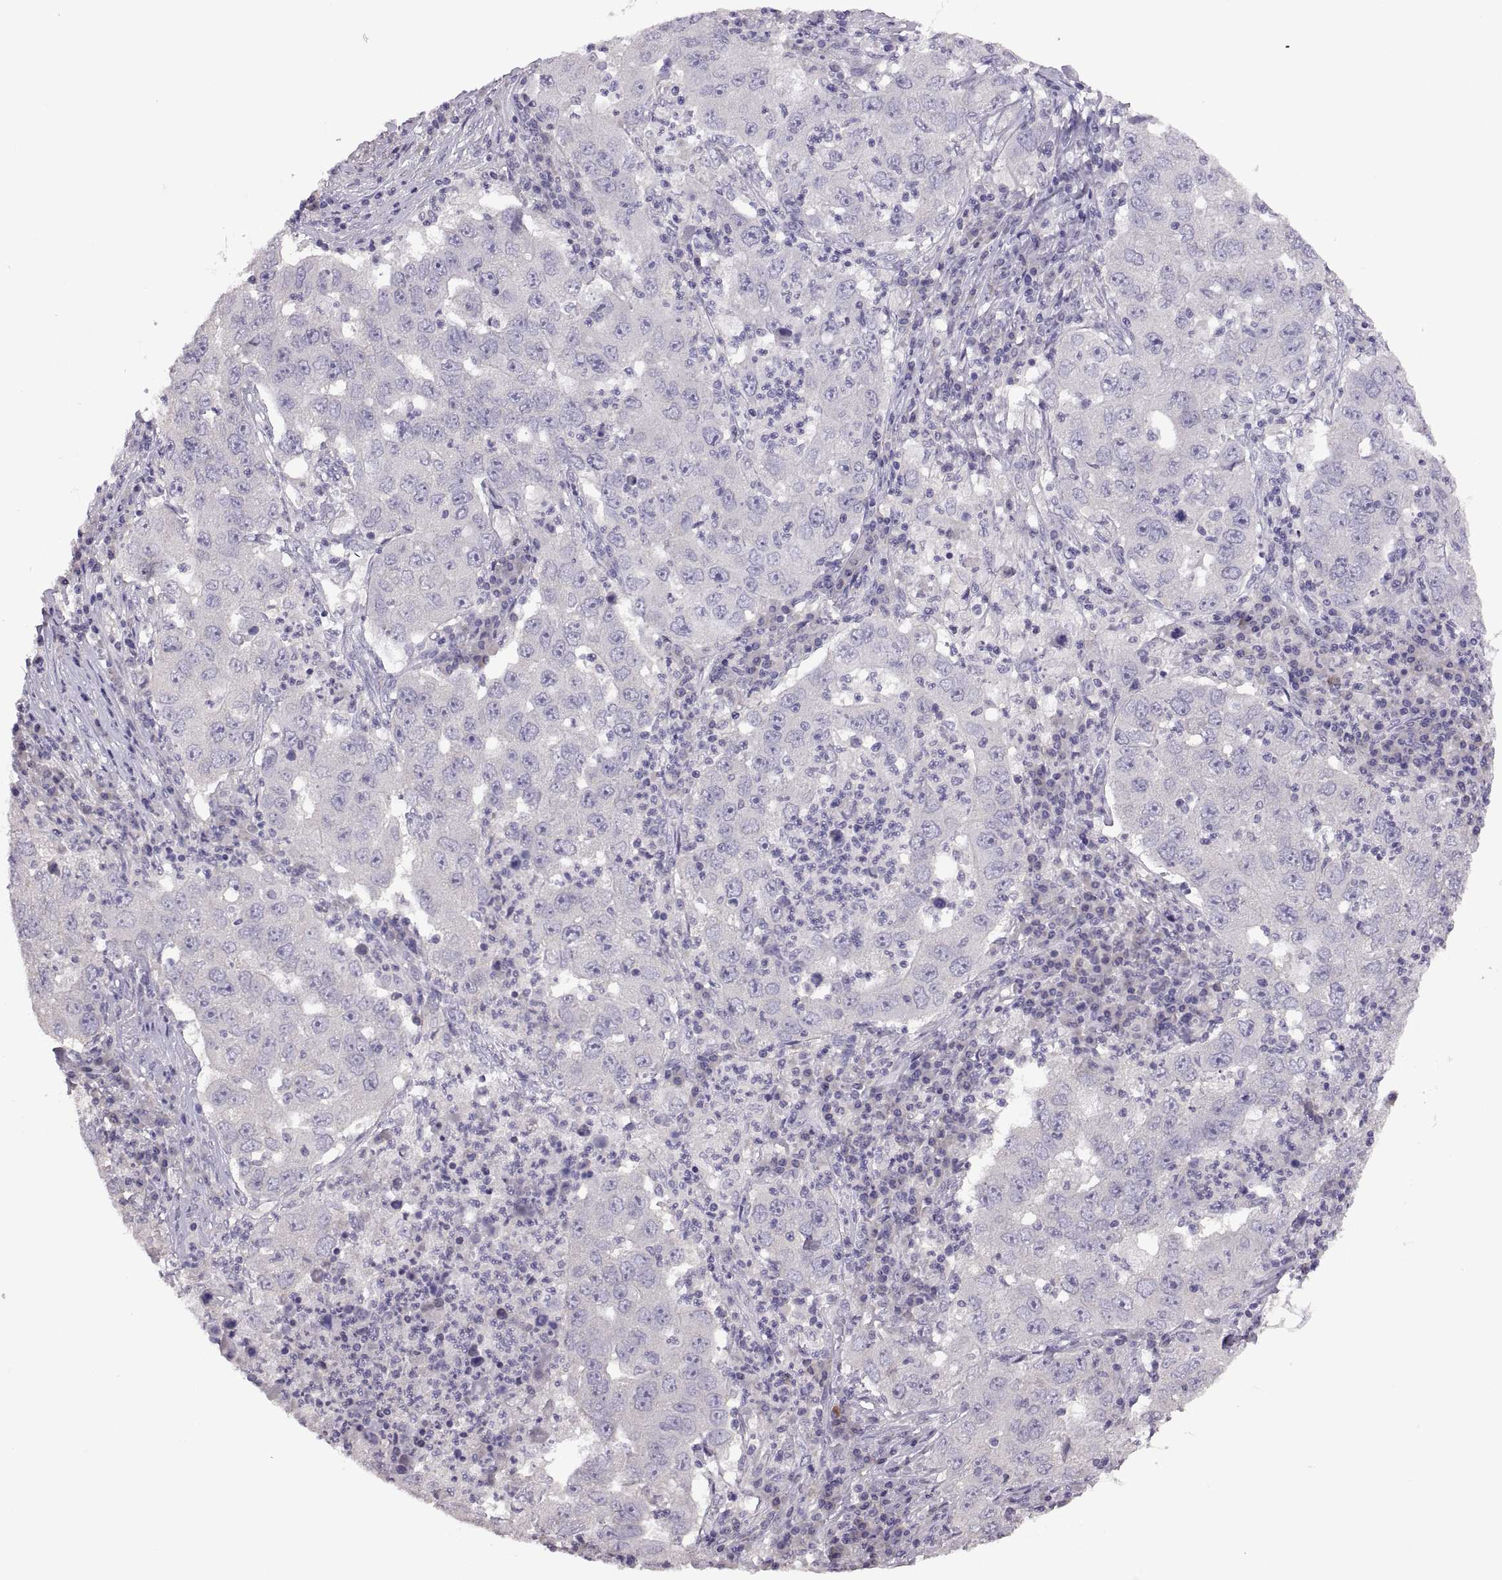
{"staining": {"intensity": "negative", "quantity": "none", "location": "none"}, "tissue": "lung cancer", "cell_type": "Tumor cells", "image_type": "cancer", "snomed": [{"axis": "morphology", "description": "Adenocarcinoma, NOS"}, {"axis": "topography", "description": "Lung"}], "caption": "Immunohistochemical staining of human lung cancer reveals no significant positivity in tumor cells.", "gene": "TBX19", "patient": {"sex": "male", "age": 73}}